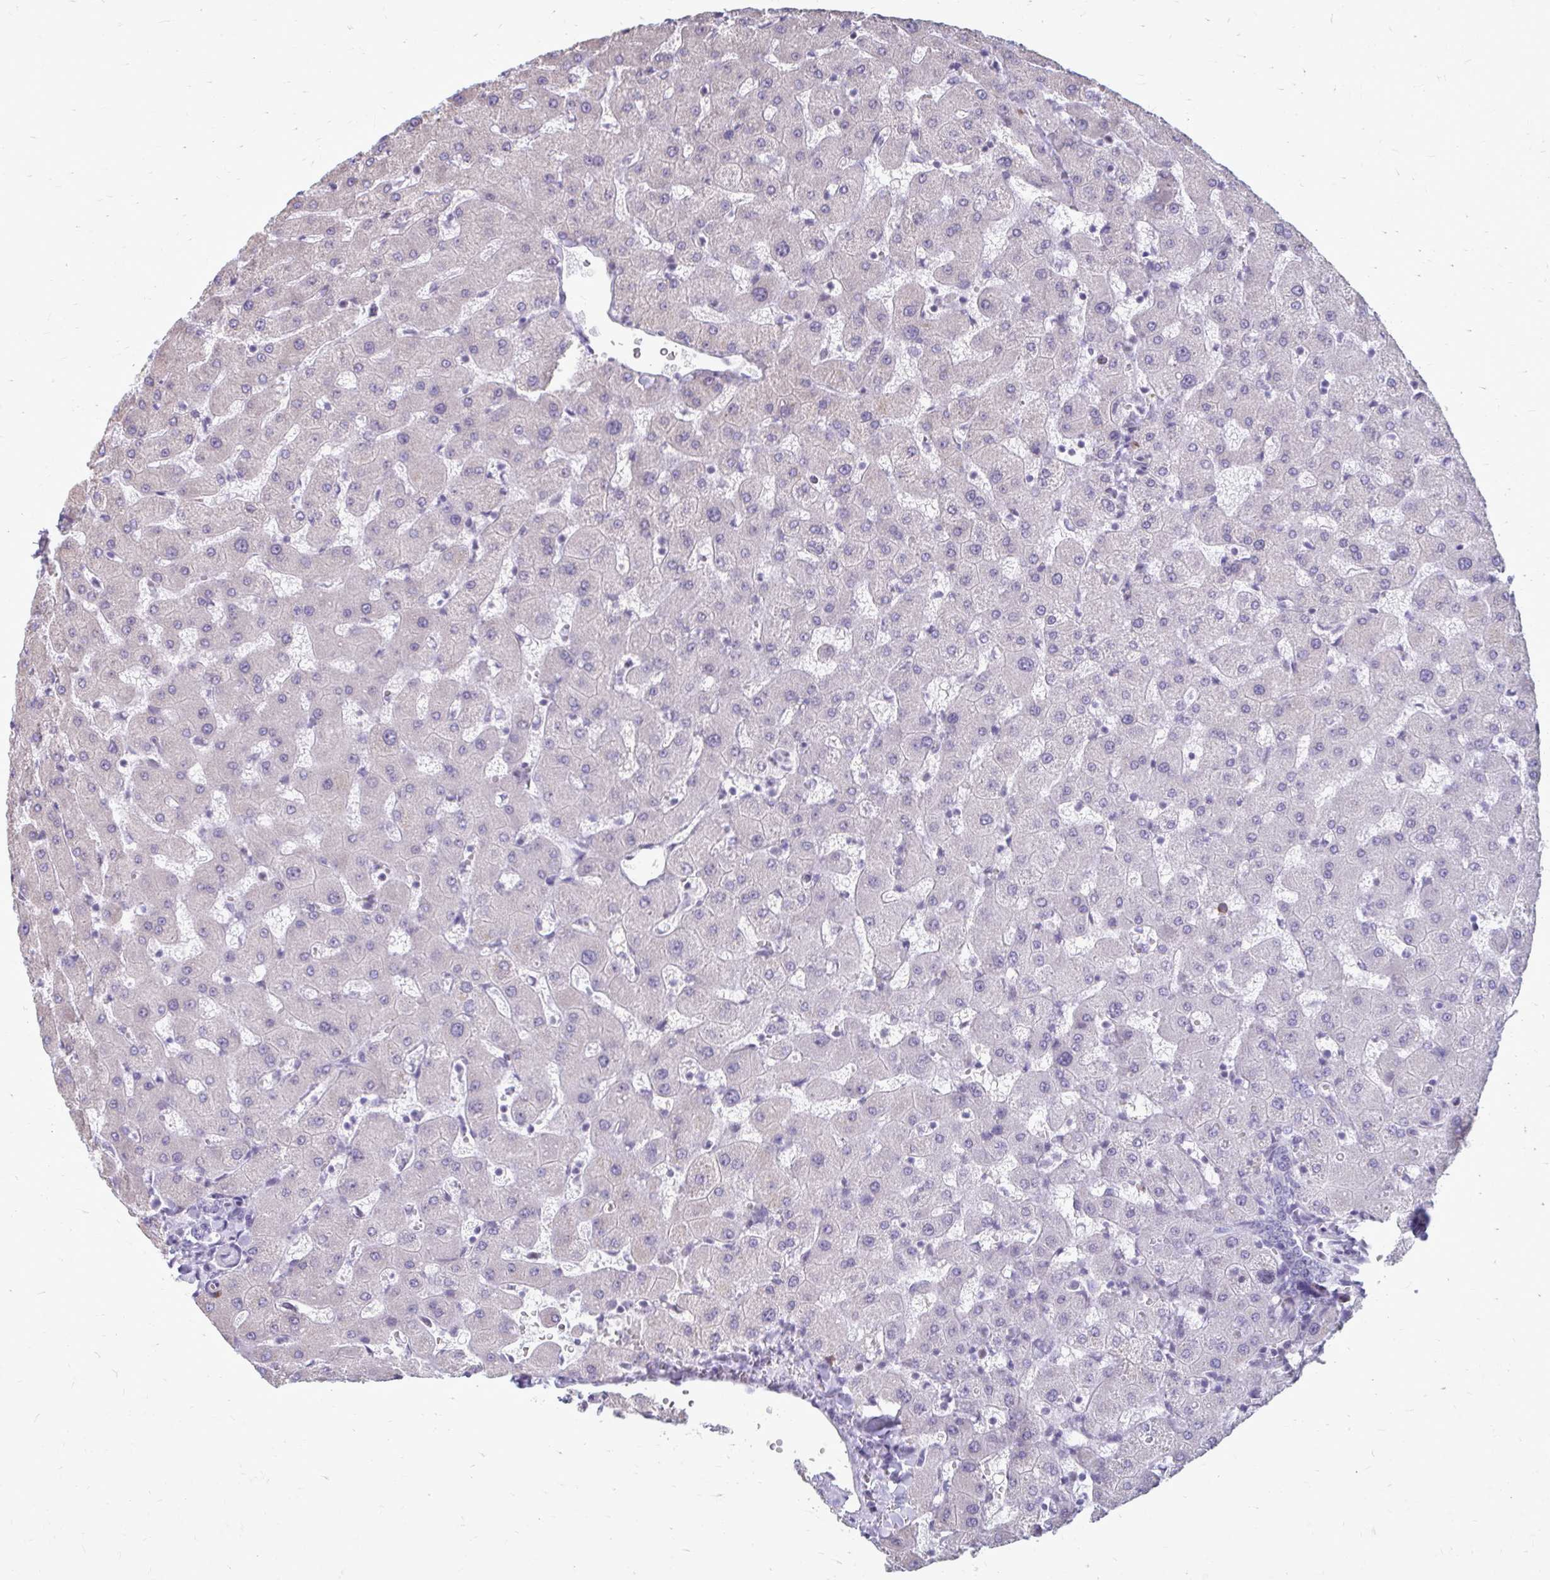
{"staining": {"intensity": "negative", "quantity": "none", "location": "none"}, "tissue": "liver", "cell_type": "Cholangiocytes", "image_type": "normal", "snomed": [{"axis": "morphology", "description": "Normal tissue, NOS"}, {"axis": "topography", "description": "Liver"}], "caption": "This is an immunohistochemistry micrograph of unremarkable liver. There is no positivity in cholangiocytes.", "gene": "PROSER1", "patient": {"sex": "female", "age": 63}}